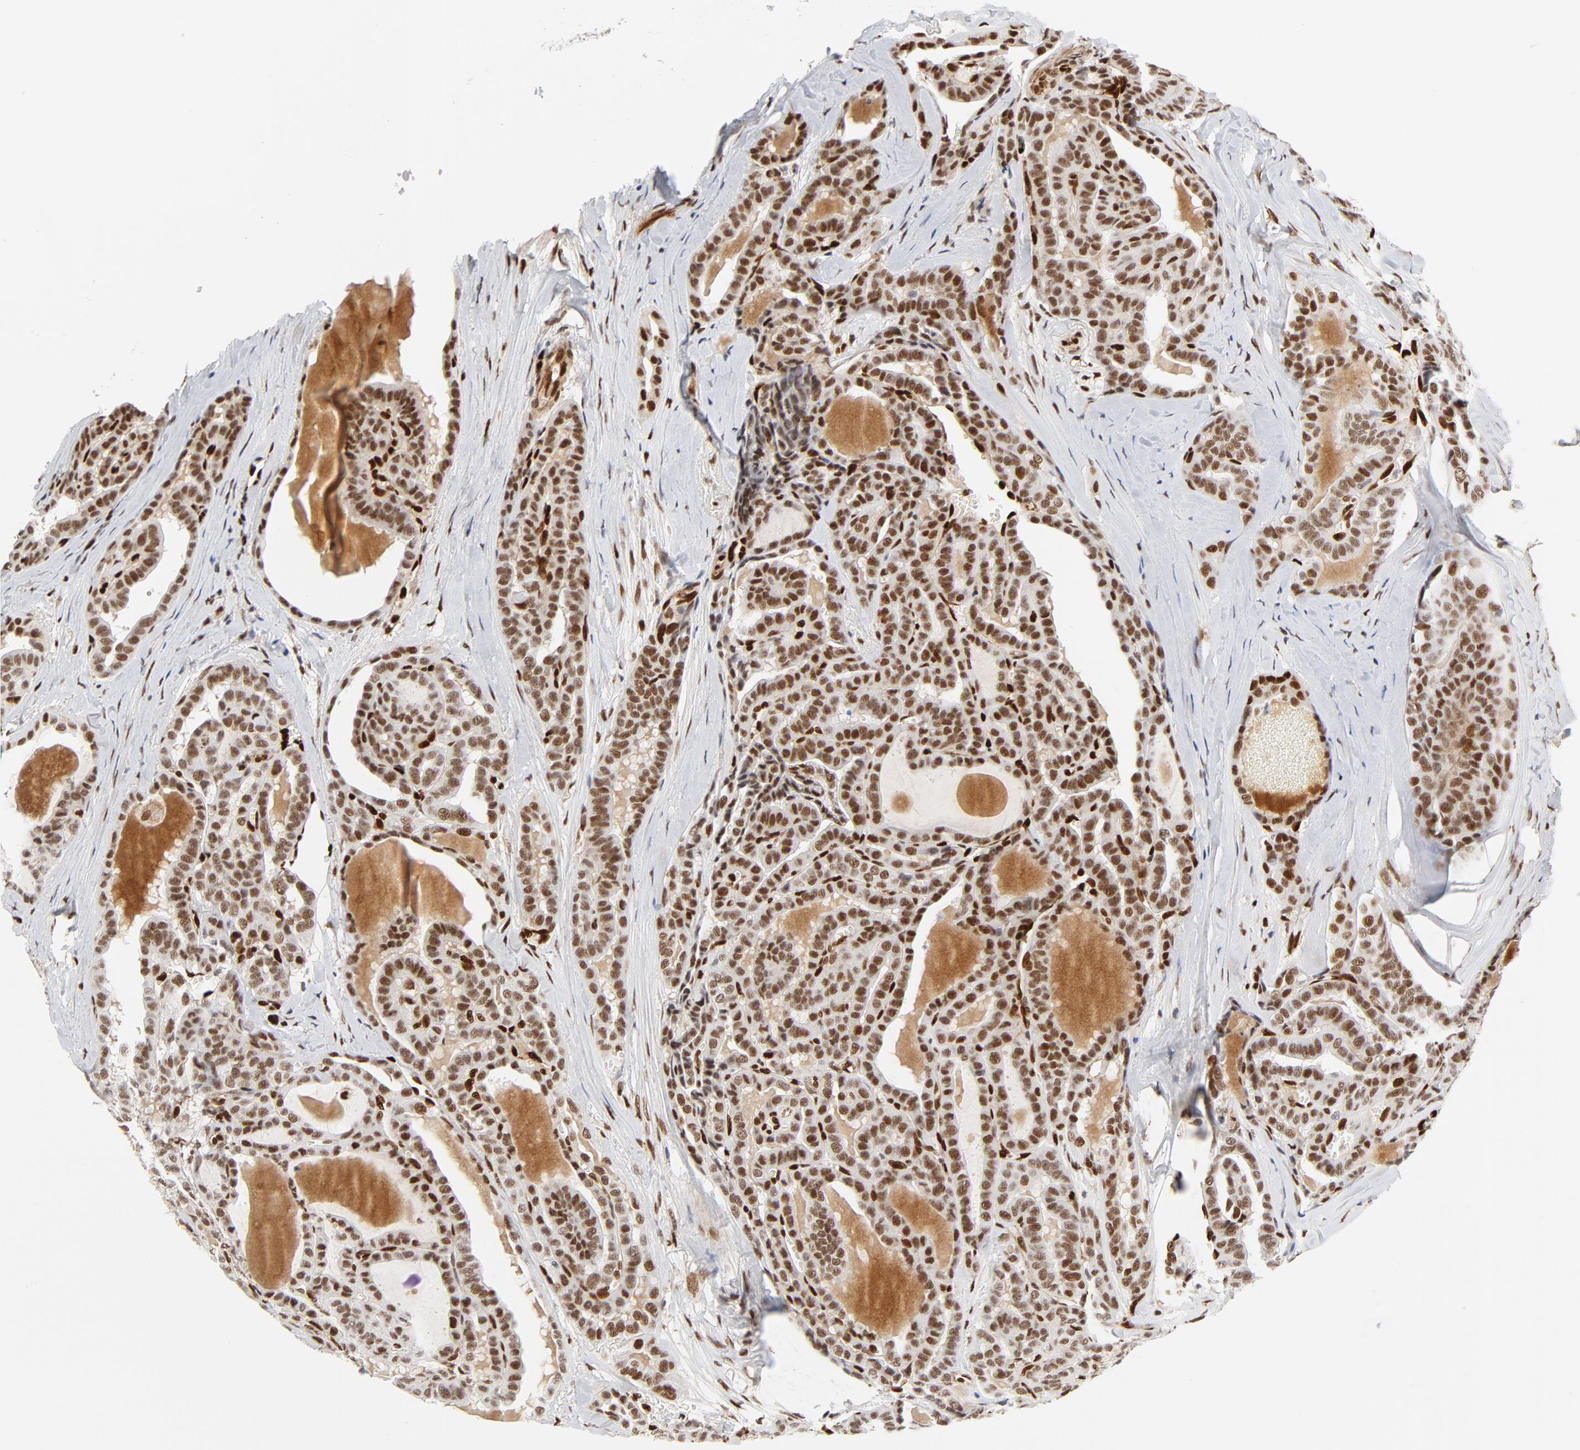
{"staining": {"intensity": "moderate", "quantity": ">75%", "location": "nuclear"}, "tissue": "thyroid cancer", "cell_type": "Tumor cells", "image_type": "cancer", "snomed": [{"axis": "morphology", "description": "Carcinoma, NOS"}, {"axis": "topography", "description": "Thyroid gland"}], "caption": "The histopathology image demonstrates staining of thyroid carcinoma, revealing moderate nuclear protein expression (brown color) within tumor cells.", "gene": "MEF2A", "patient": {"sex": "female", "age": 91}}